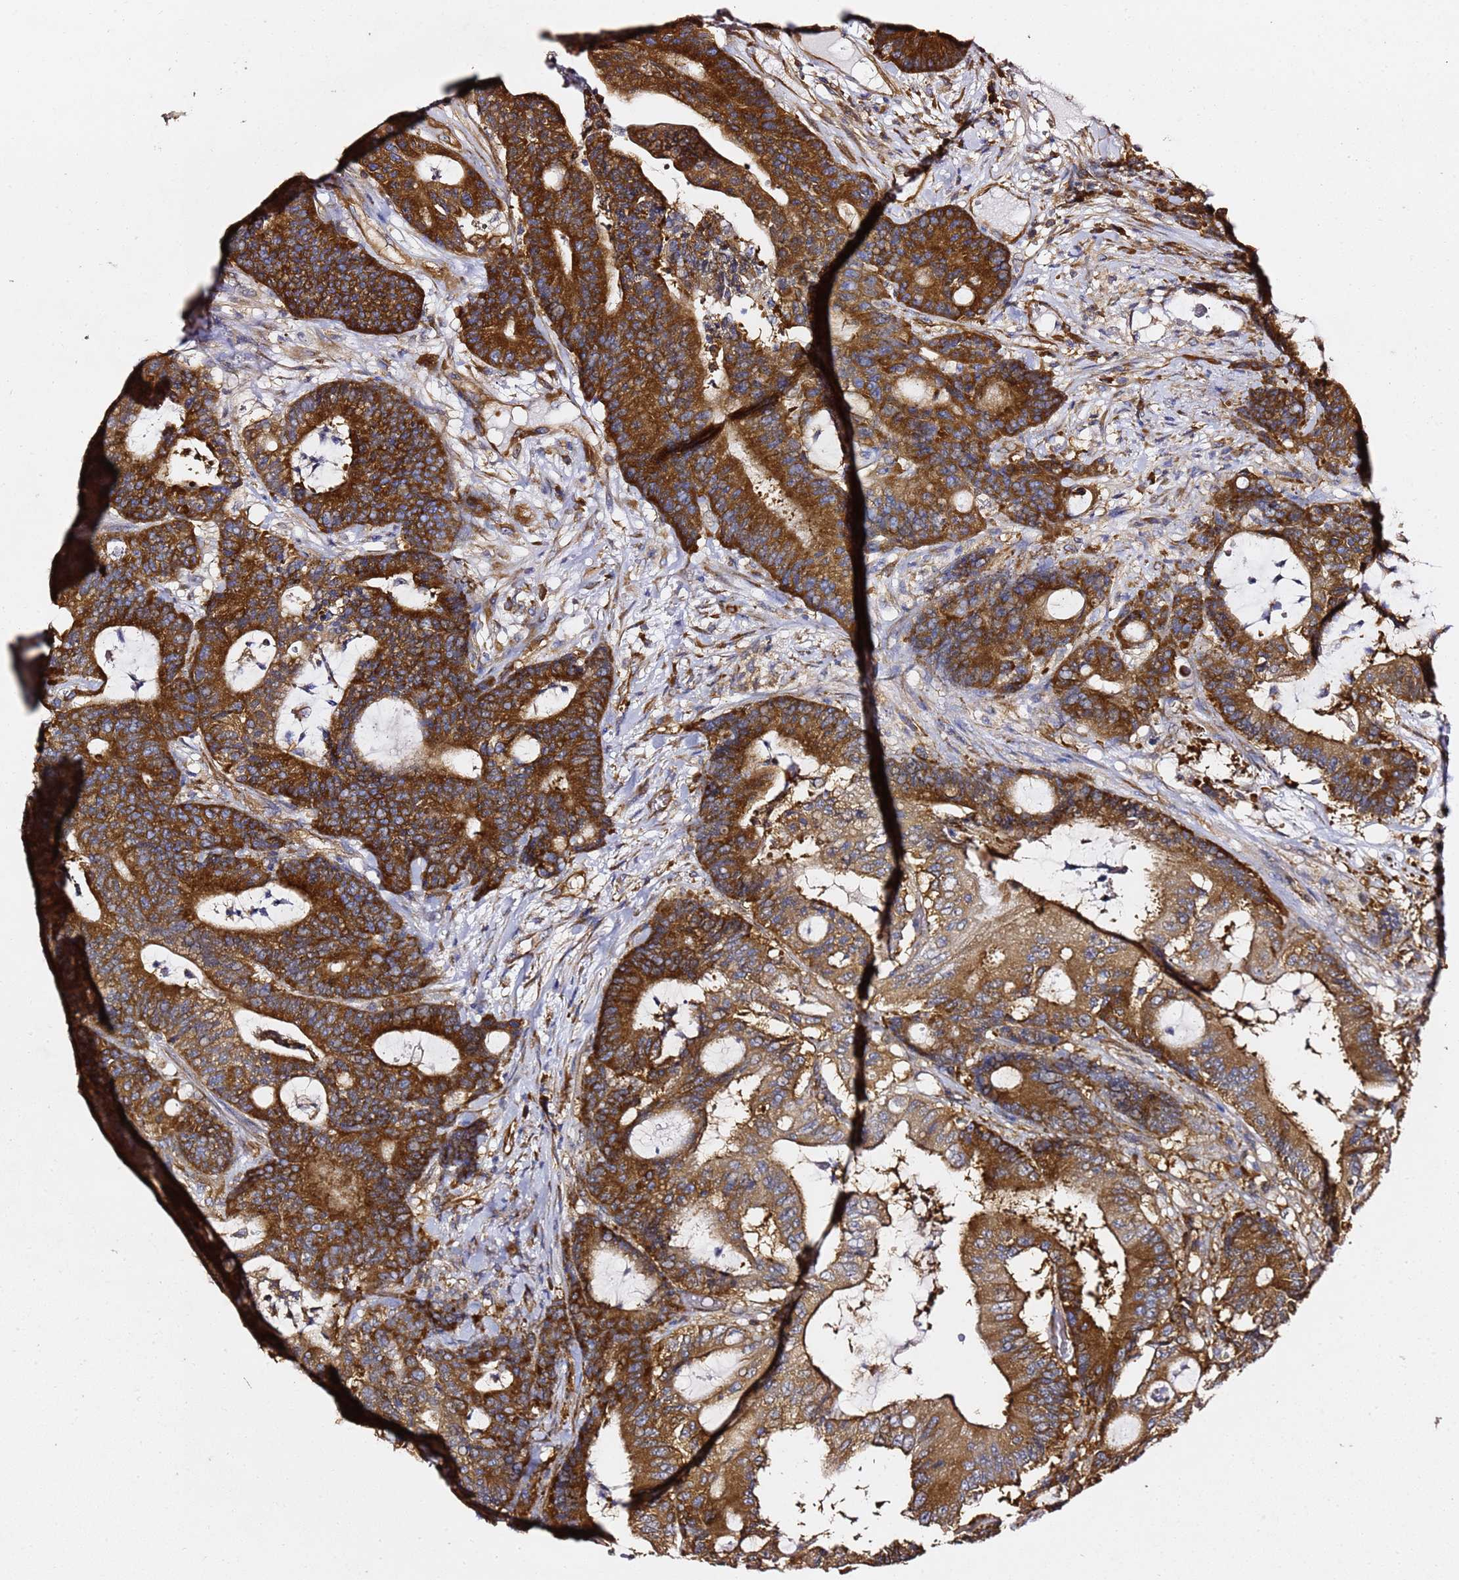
{"staining": {"intensity": "strong", "quantity": ">75%", "location": "cytoplasmic/membranous"}, "tissue": "colorectal cancer", "cell_type": "Tumor cells", "image_type": "cancer", "snomed": [{"axis": "morphology", "description": "Adenocarcinoma, NOS"}, {"axis": "topography", "description": "Colon"}], "caption": "DAB (3,3'-diaminobenzidine) immunohistochemical staining of human colorectal cancer demonstrates strong cytoplasmic/membranous protein staining in about >75% of tumor cells. Using DAB (3,3'-diaminobenzidine) (brown) and hematoxylin (blue) stains, captured at high magnification using brightfield microscopy.", "gene": "TPST1", "patient": {"sex": "female", "age": 84}}